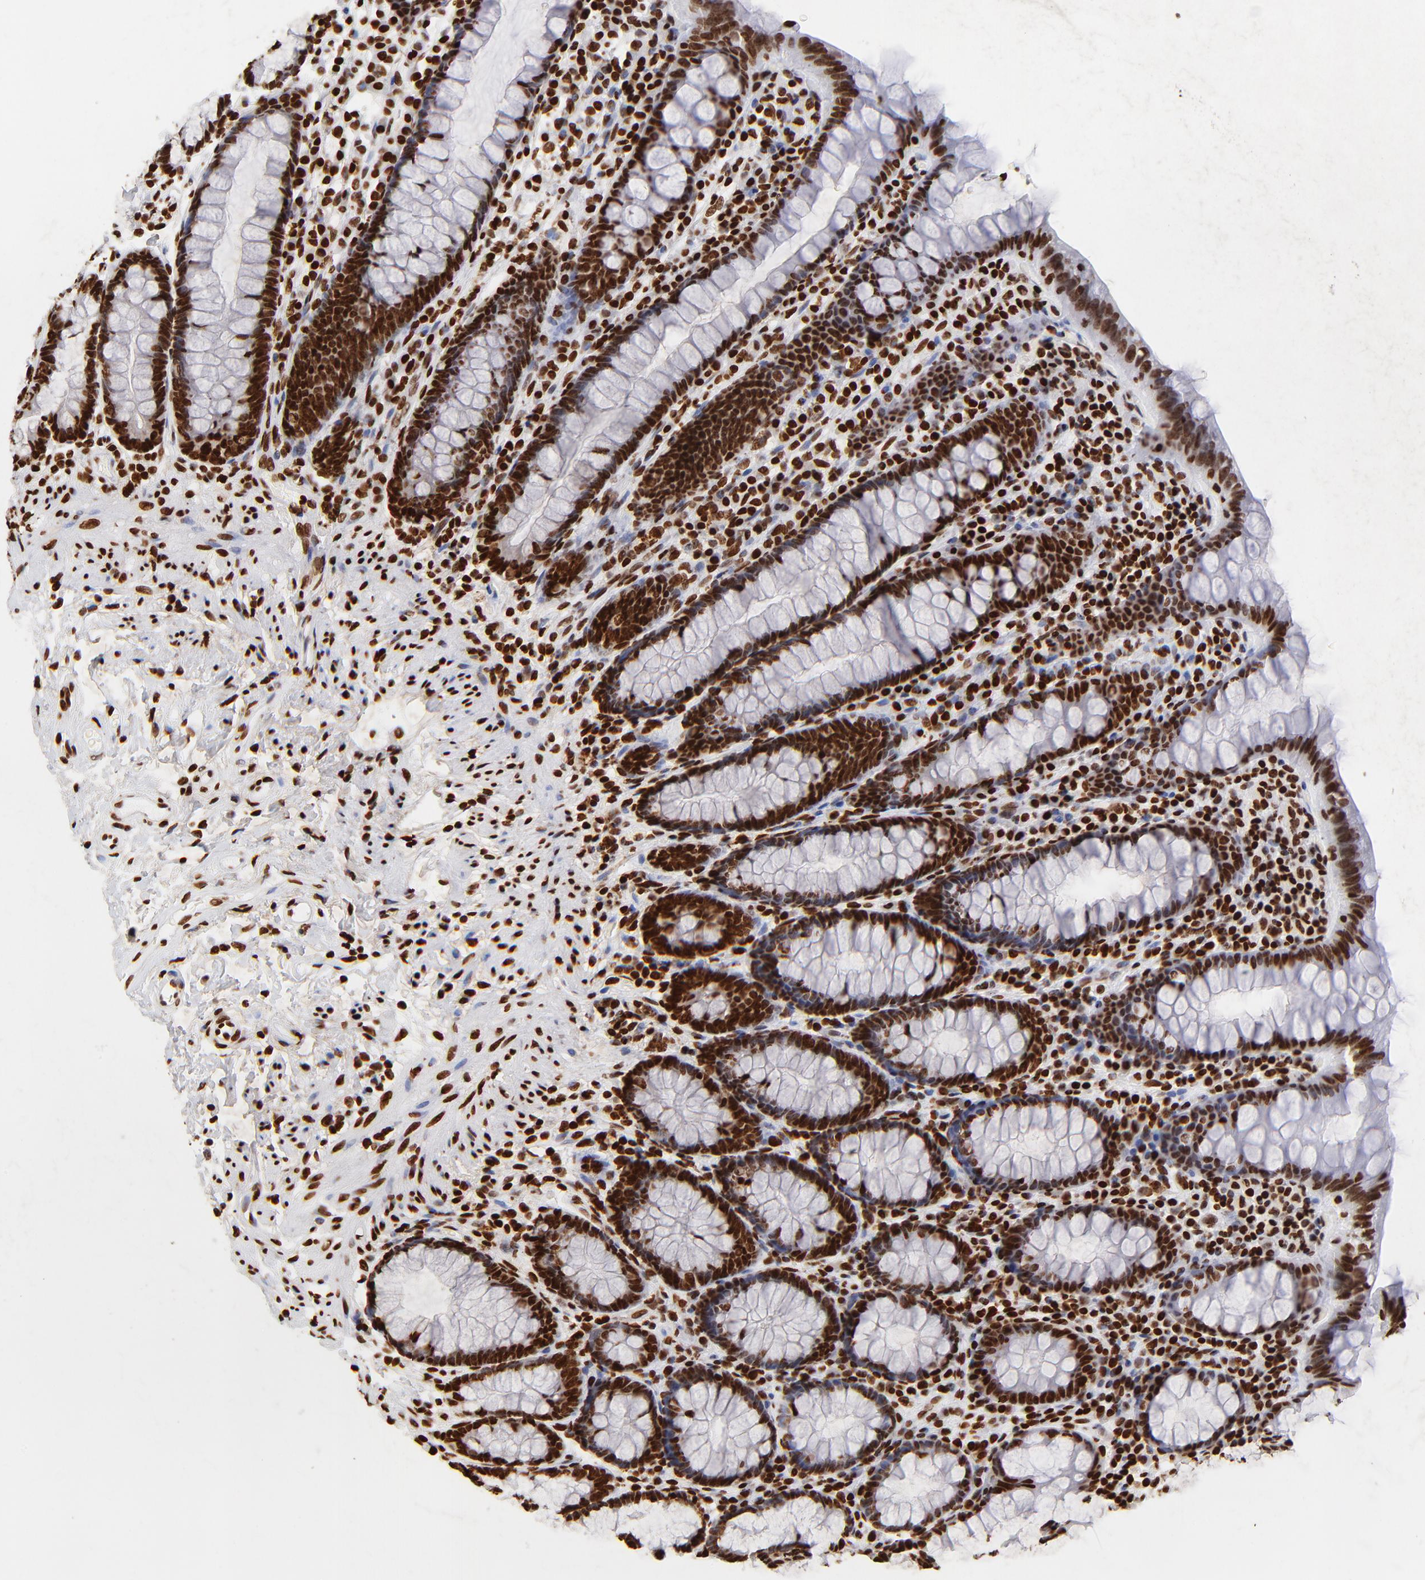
{"staining": {"intensity": "strong", "quantity": ">75%", "location": "nuclear"}, "tissue": "rectum", "cell_type": "Glandular cells", "image_type": "normal", "snomed": [{"axis": "morphology", "description": "Normal tissue, NOS"}, {"axis": "topography", "description": "Rectum"}], "caption": "This micrograph reveals IHC staining of unremarkable human rectum, with high strong nuclear positivity in about >75% of glandular cells.", "gene": "FBH1", "patient": {"sex": "male", "age": 92}}